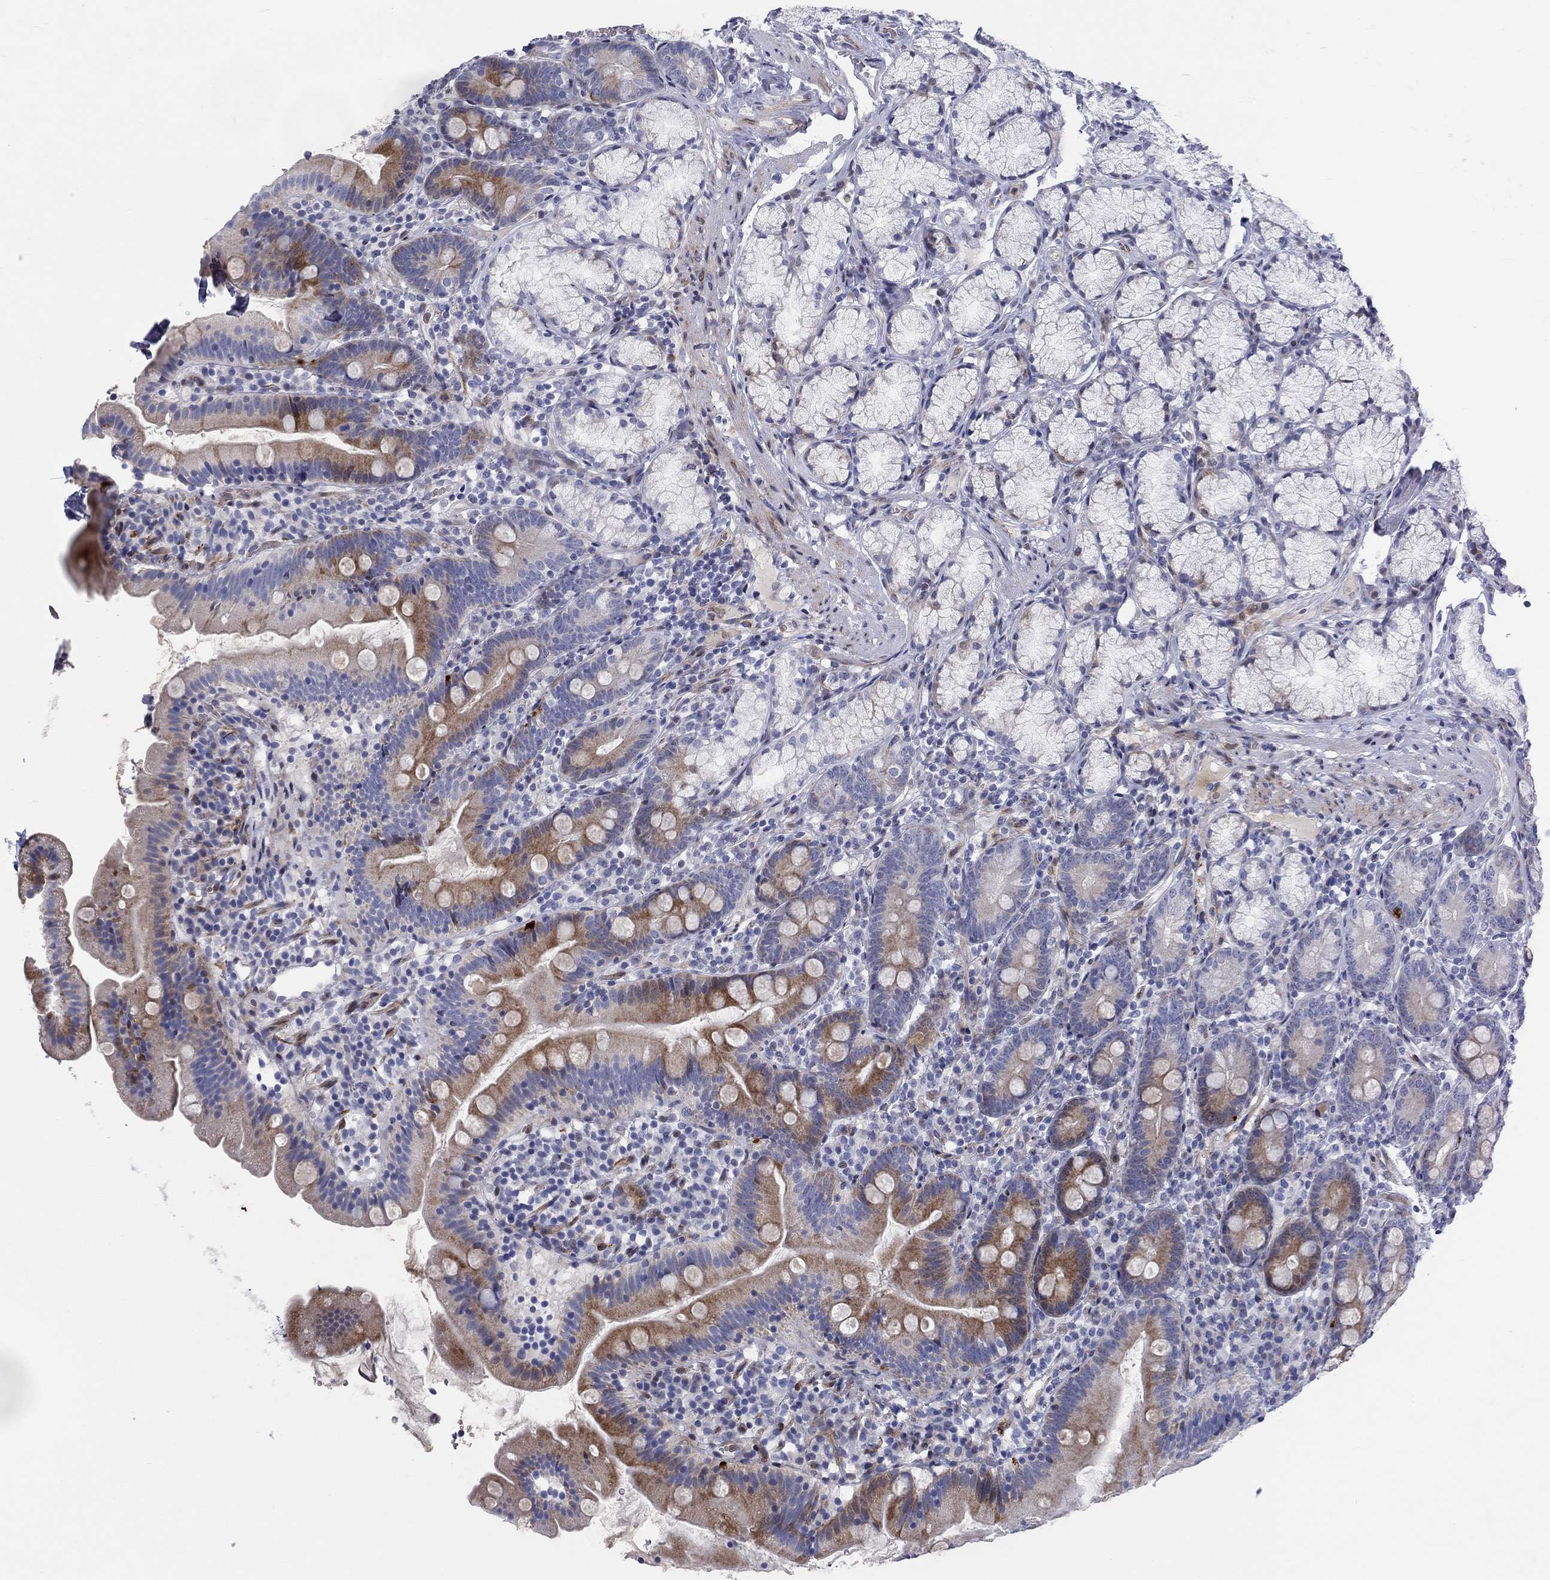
{"staining": {"intensity": "strong", "quantity": "<25%", "location": "cytoplasmic/membranous"}, "tissue": "duodenum", "cell_type": "Glandular cells", "image_type": "normal", "snomed": [{"axis": "morphology", "description": "Normal tissue, NOS"}, {"axis": "topography", "description": "Duodenum"}], "caption": "DAB (3,3'-diaminobenzidine) immunohistochemical staining of benign human duodenum exhibits strong cytoplasmic/membranous protein staining in about <25% of glandular cells.", "gene": "ARHGAP36", "patient": {"sex": "female", "age": 67}}